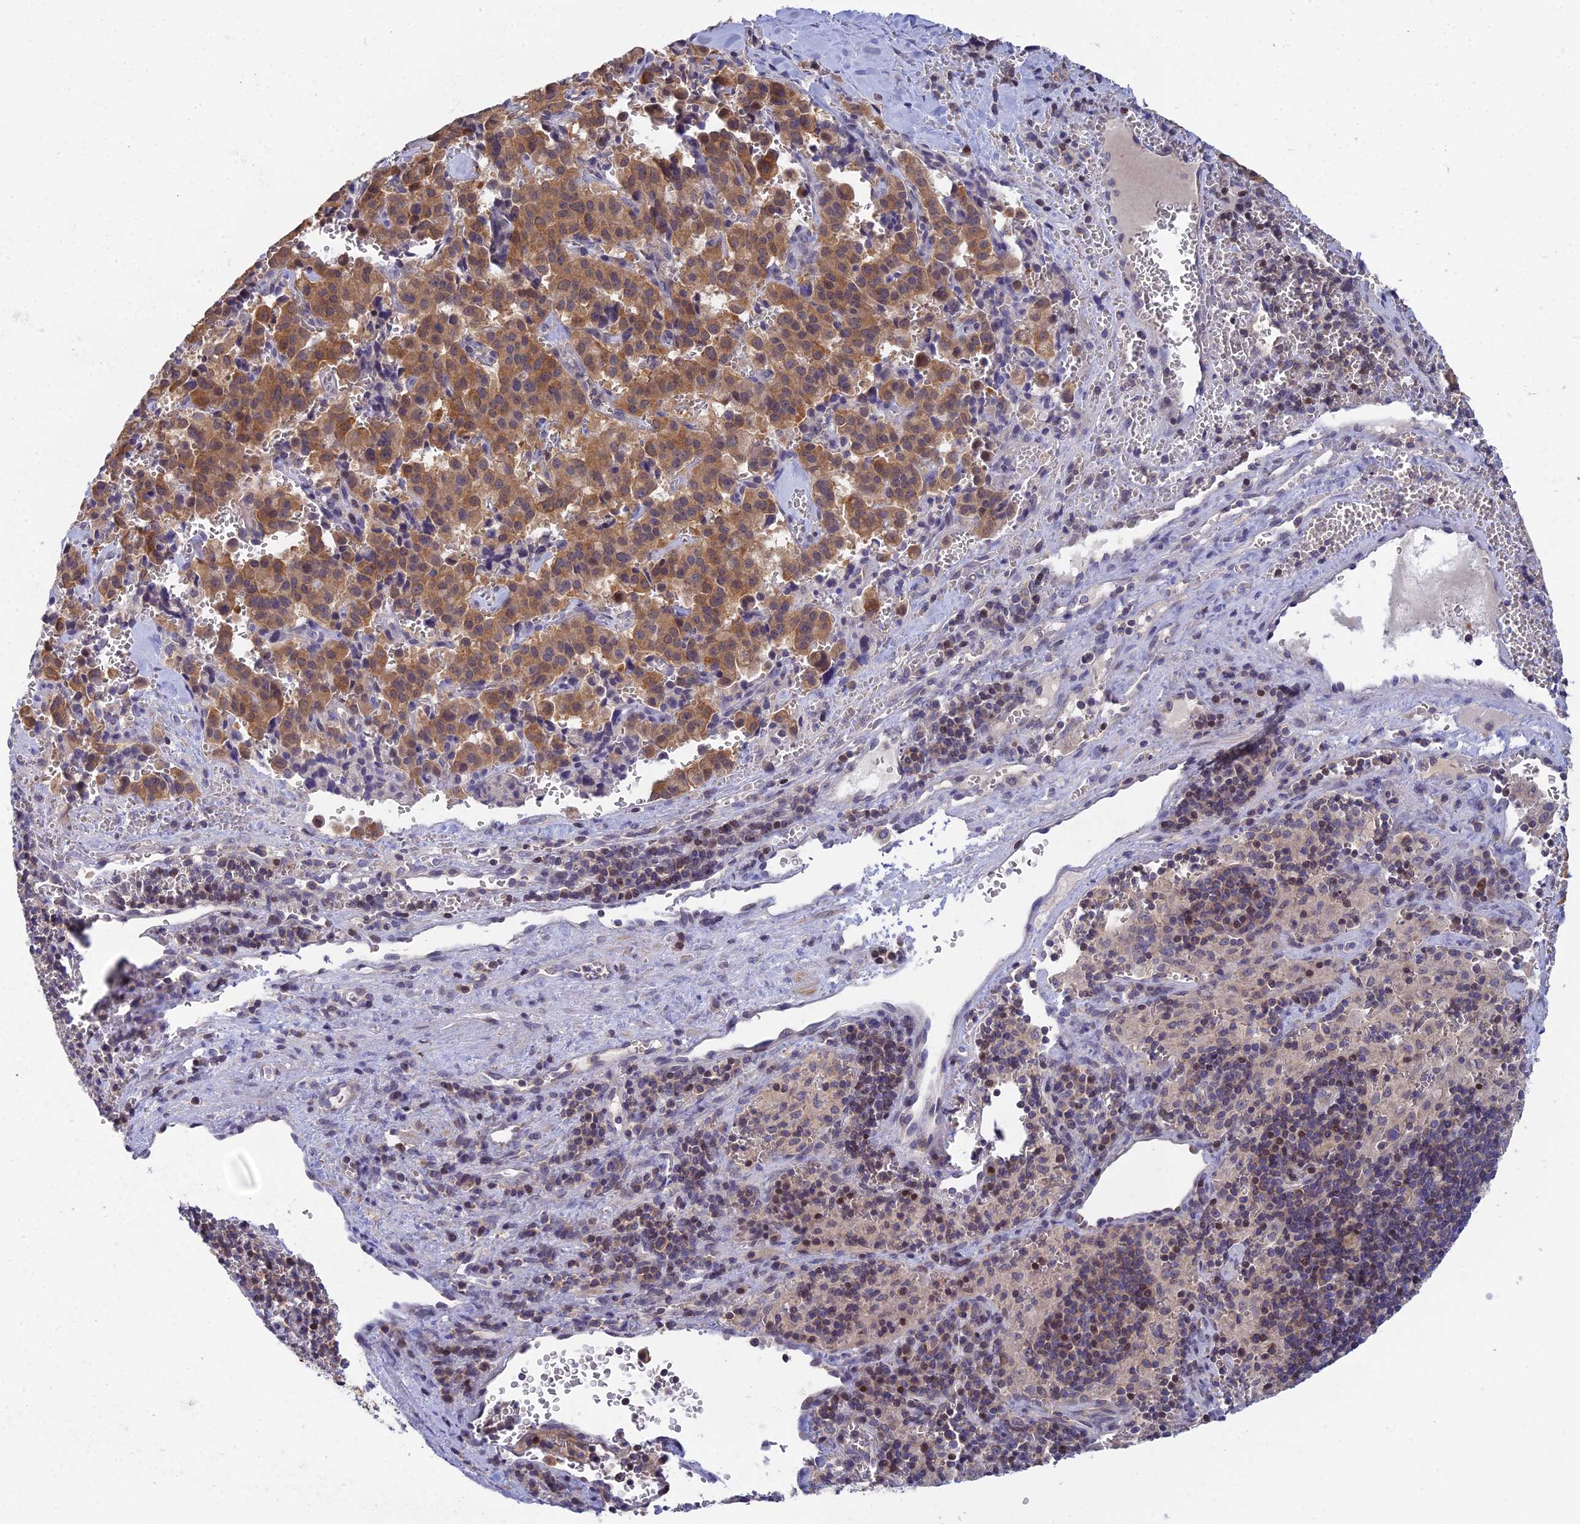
{"staining": {"intensity": "moderate", "quantity": ">75%", "location": "cytoplasmic/membranous"}, "tissue": "pancreatic cancer", "cell_type": "Tumor cells", "image_type": "cancer", "snomed": [{"axis": "morphology", "description": "Adenocarcinoma, NOS"}, {"axis": "topography", "description": "Pancreas"}], "caption": "A brown stain labels moderate cytoplasmic/membranous staining of a protein in pancreatic cancer tumor cells. The staining was performed using DAB to visualize the protein expression in brown, while the nuclei were stained in blue with hematoxylin (Magnification: 20x).", "gene": "ELOA2", "patient": {"sex": "male", "age": 65}}